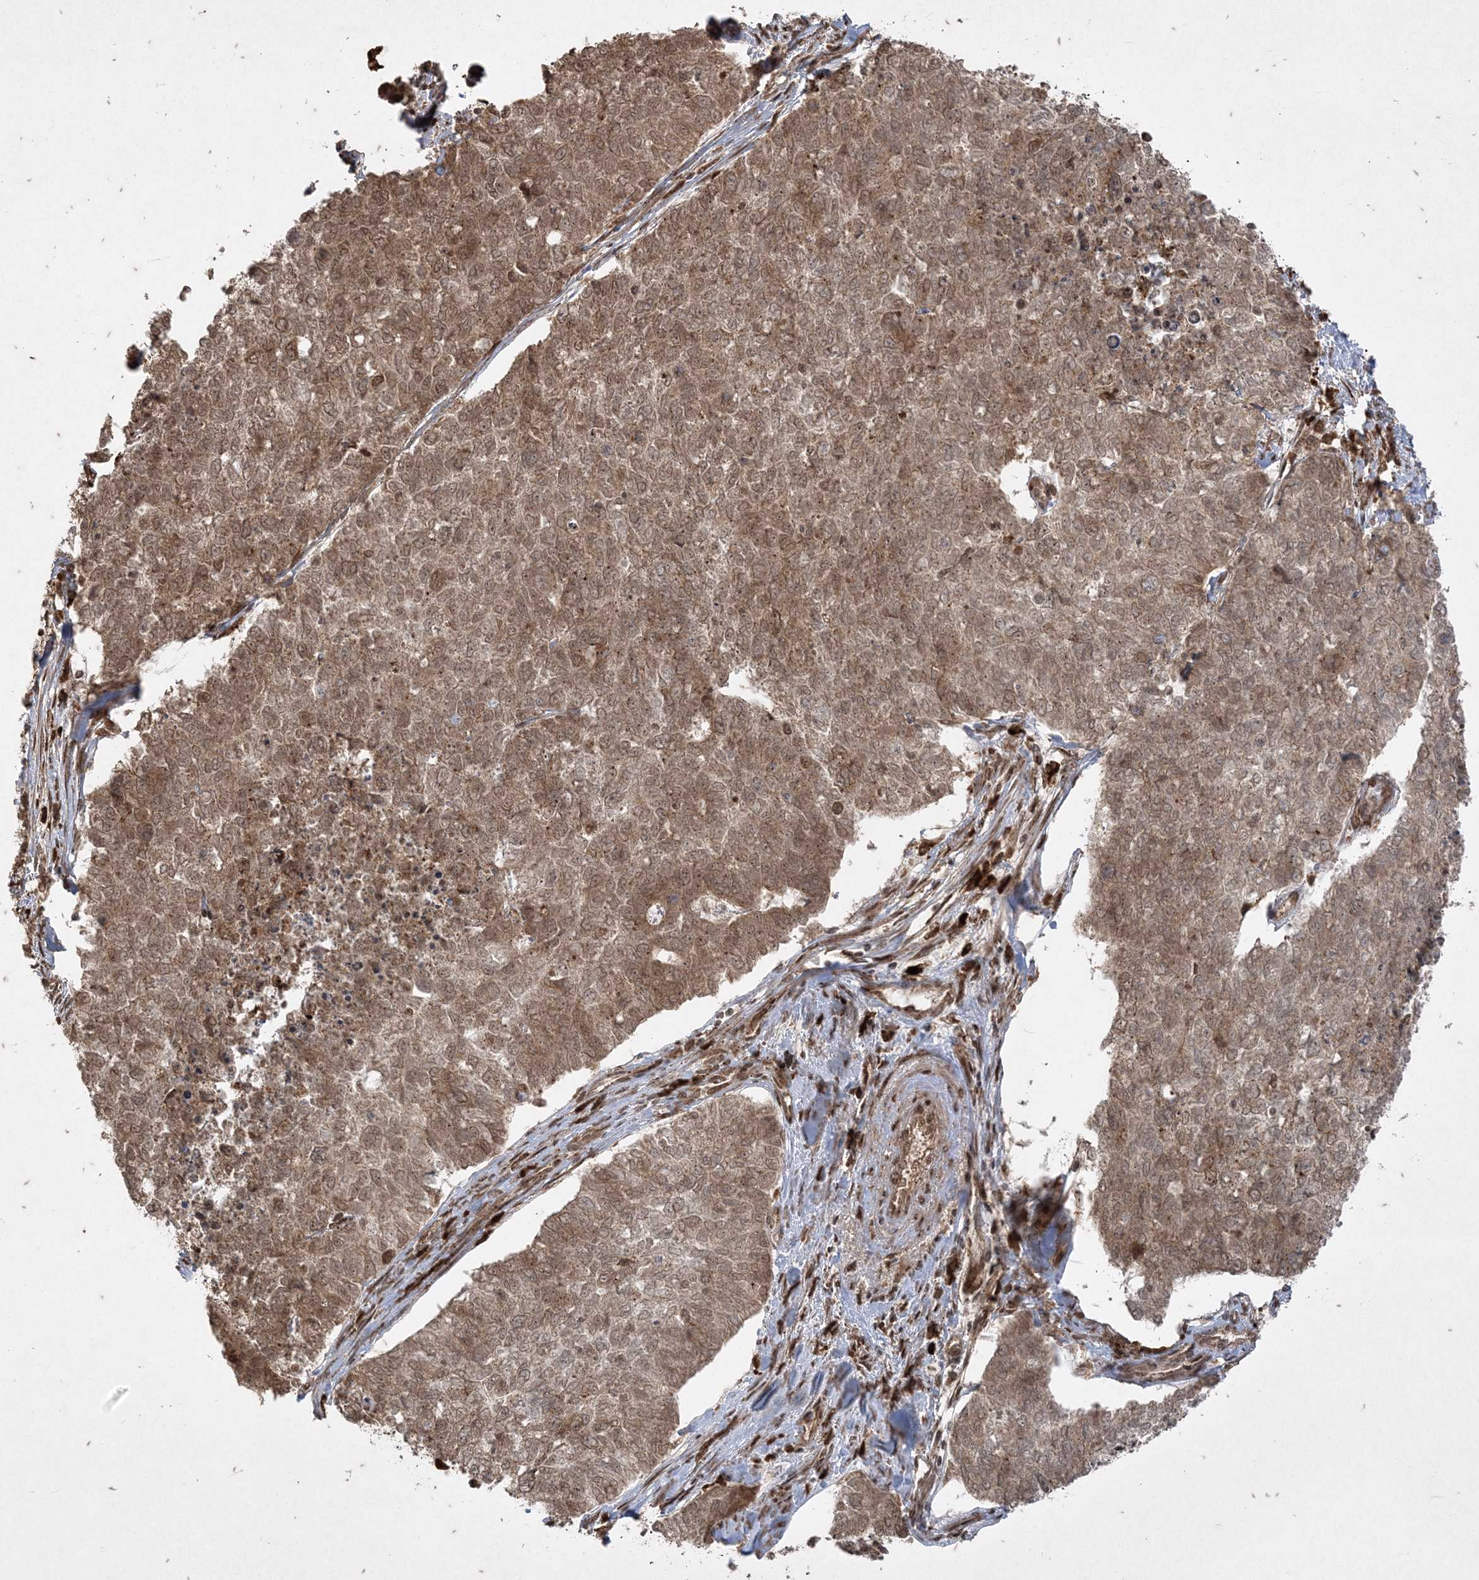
{"staining": {"intensity": "moderate", "quantity": ">75%", "location": "cytoplasmic/membranous,nuclear"}, "tissue": "cervical cancer", "cell_type": "Tumor cells", "image_type": "cancer", "snomed": [{"axis": "morphology", "description": "Squamous cell carcinoma, NOS"}, {"axis": "topography", "description": "Cervix"}], "caption": "Immunohistochemistry (IHC) staining of cervical cancer, which demonstrates medium levels of moderate cytoplasmic/membranous and nuclear expression in about >75% of tumor cells indicating moderate cytoplasmic/membranous and nuclear protein staining. The staining was performed using DAB (brown) for protein detection and nuclei were counterstained in hematoxylin (blue).", "gene": "RRAS", "patient": {"sex": "female", "age": 63}}